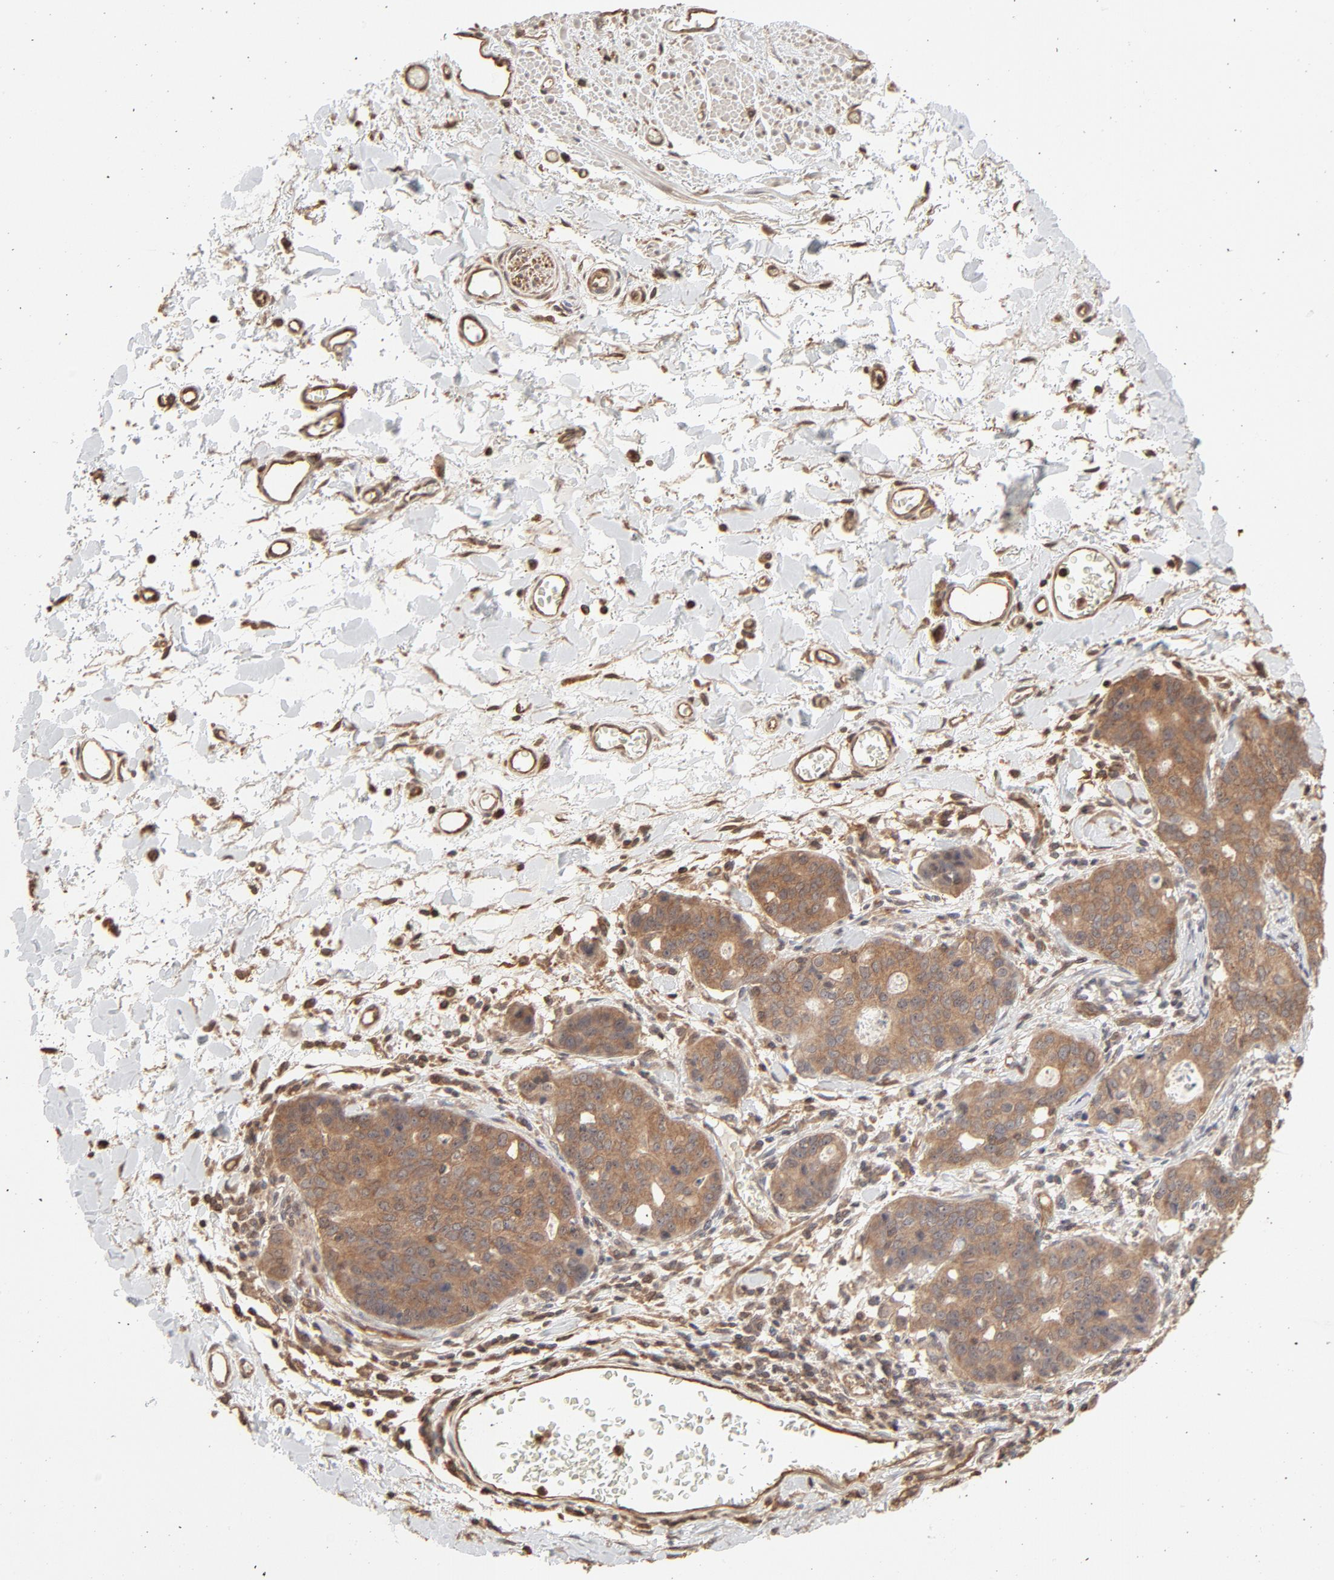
{"staining": {"intensity": "moderate", "quantity": ">75%", "location": "cytoplasmic/membranous"}, "tissue": "stomach cancer", "cell_type": "Tumor cells", "image_type": "cancer", "snomed": [{"axis": "morphology", "description": "Adenocarcinoma, NOS"}, {"axis": "topography", "description": "Esophagus"}, {"axis": "topography", "description": "Stomach"}], "caption": "The photomicrograph shows a brown stain indicating the presence of a protein in the cytoplasmic/membranous of tumor cells in stomach cancer.", "gene": "PPP2CA", "patient": {"sex": "male", "age": 74}}